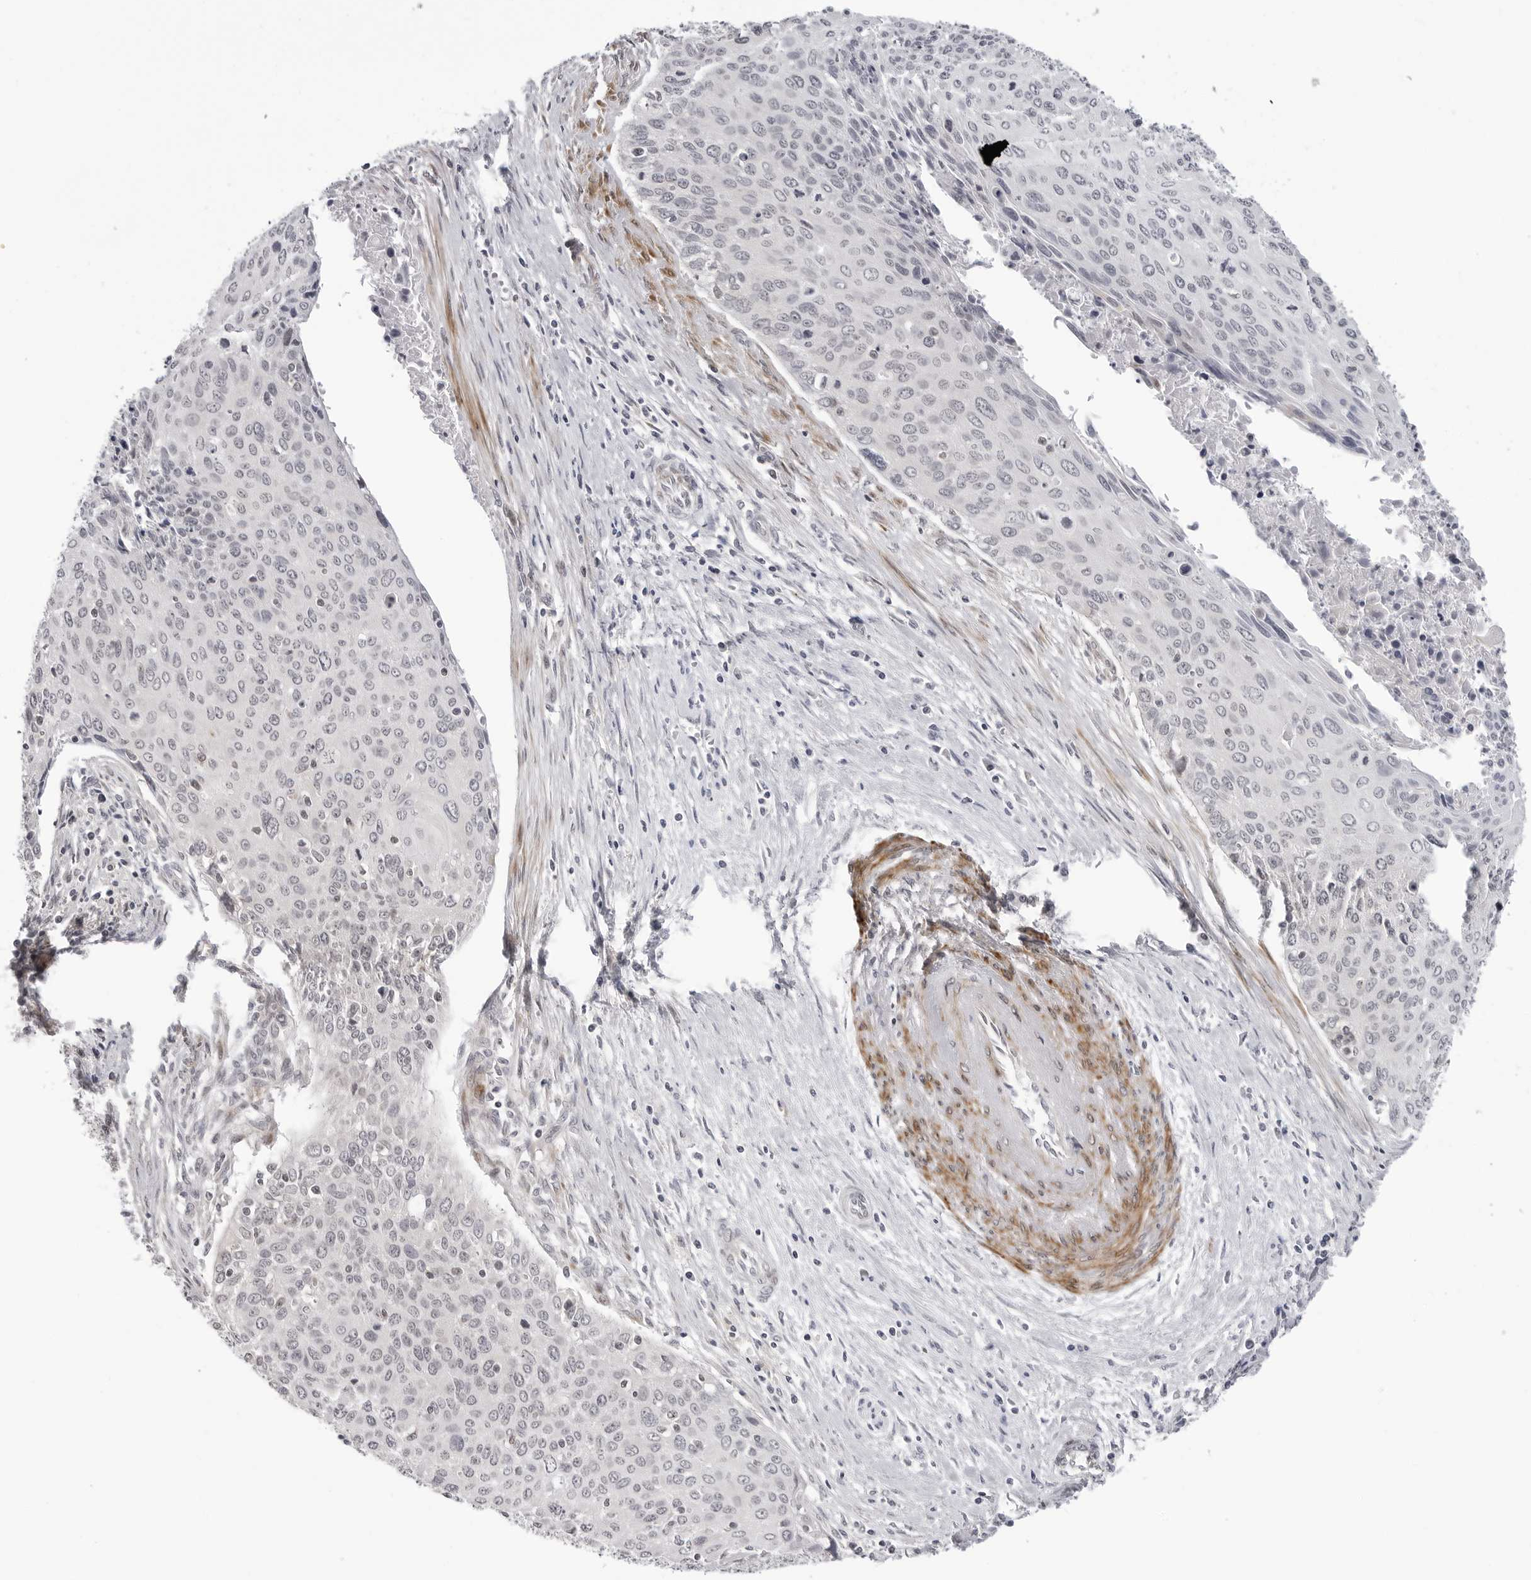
{"staining": {"intensity": "negative", "quantity": "none", "location": "none"}, "tissue": "cervical cancer", "cell_type": "Tumor cells", "image_type": "cancer", "snomed": [{"axis": "morphology", "description": "Squamous cell carcinoma, NOS"}, {"axis": "topography", "description": "Cervix"}], "caption": "This is an IHC image of cervical squamous cell carcinoma. There is no staining in tumor cells.", "gene": "ADAMTS5", "patient": {"sex": "female", "age": 55}}